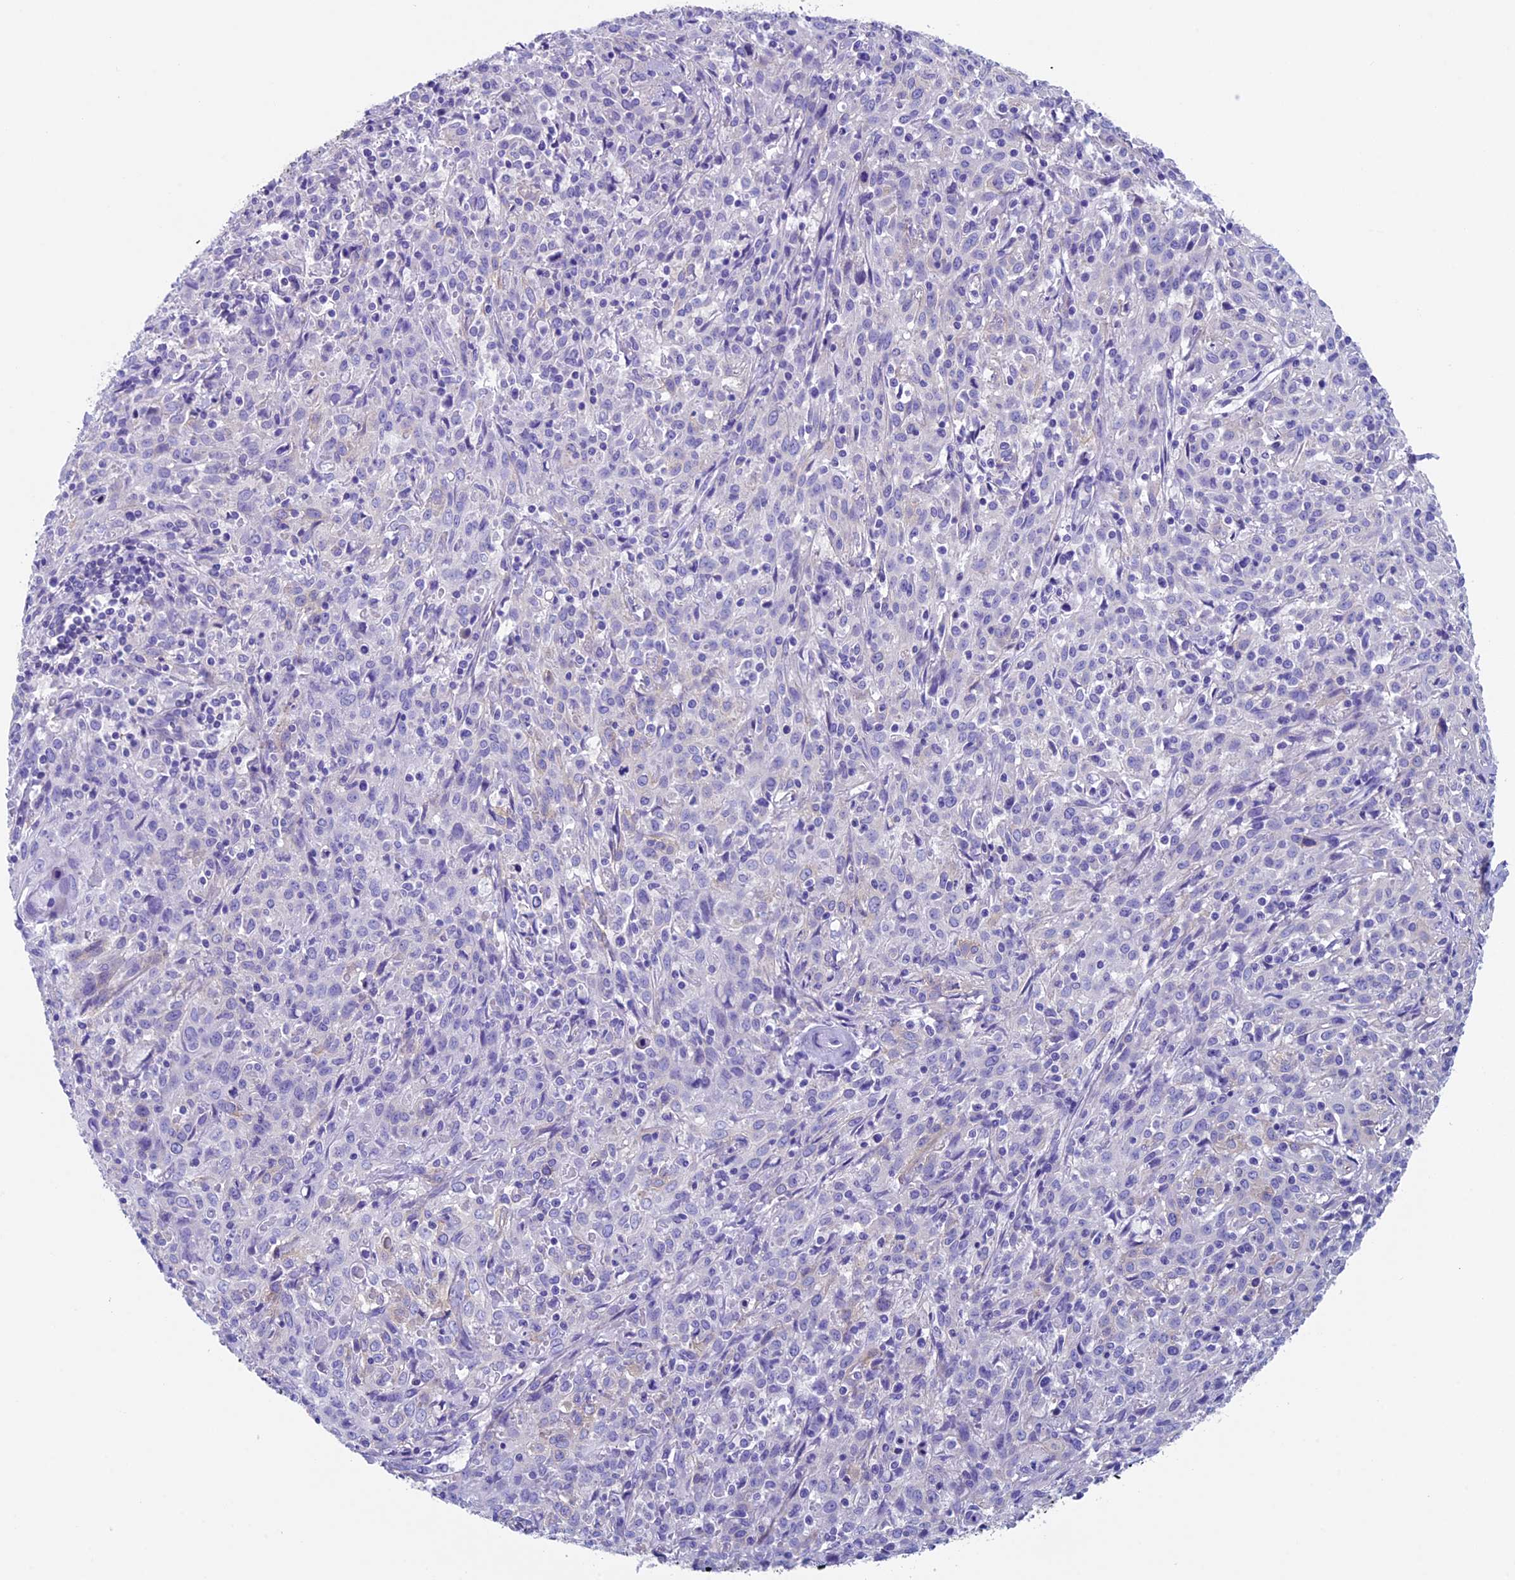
{"staining": {"intensity": "negative", "quantity": "none", "location": "none"}, "tissue": "cervical cancer", "cell_type": "Tumor cells", "image_type": "cancer", "snomed": [{"axis": "morphology", "description": "Squamous cell carcinoma, NOS"}, {"axis": "topography", "description": "Cervix"}], "caption": "Tumor cells show no significant expression in squamous cell carcinoma (cervical). (DAB IHC visualized using brightfield microscopy, high magnification).", "gene": "ADH7", "patient": {"sex": "female", "age": 57}}